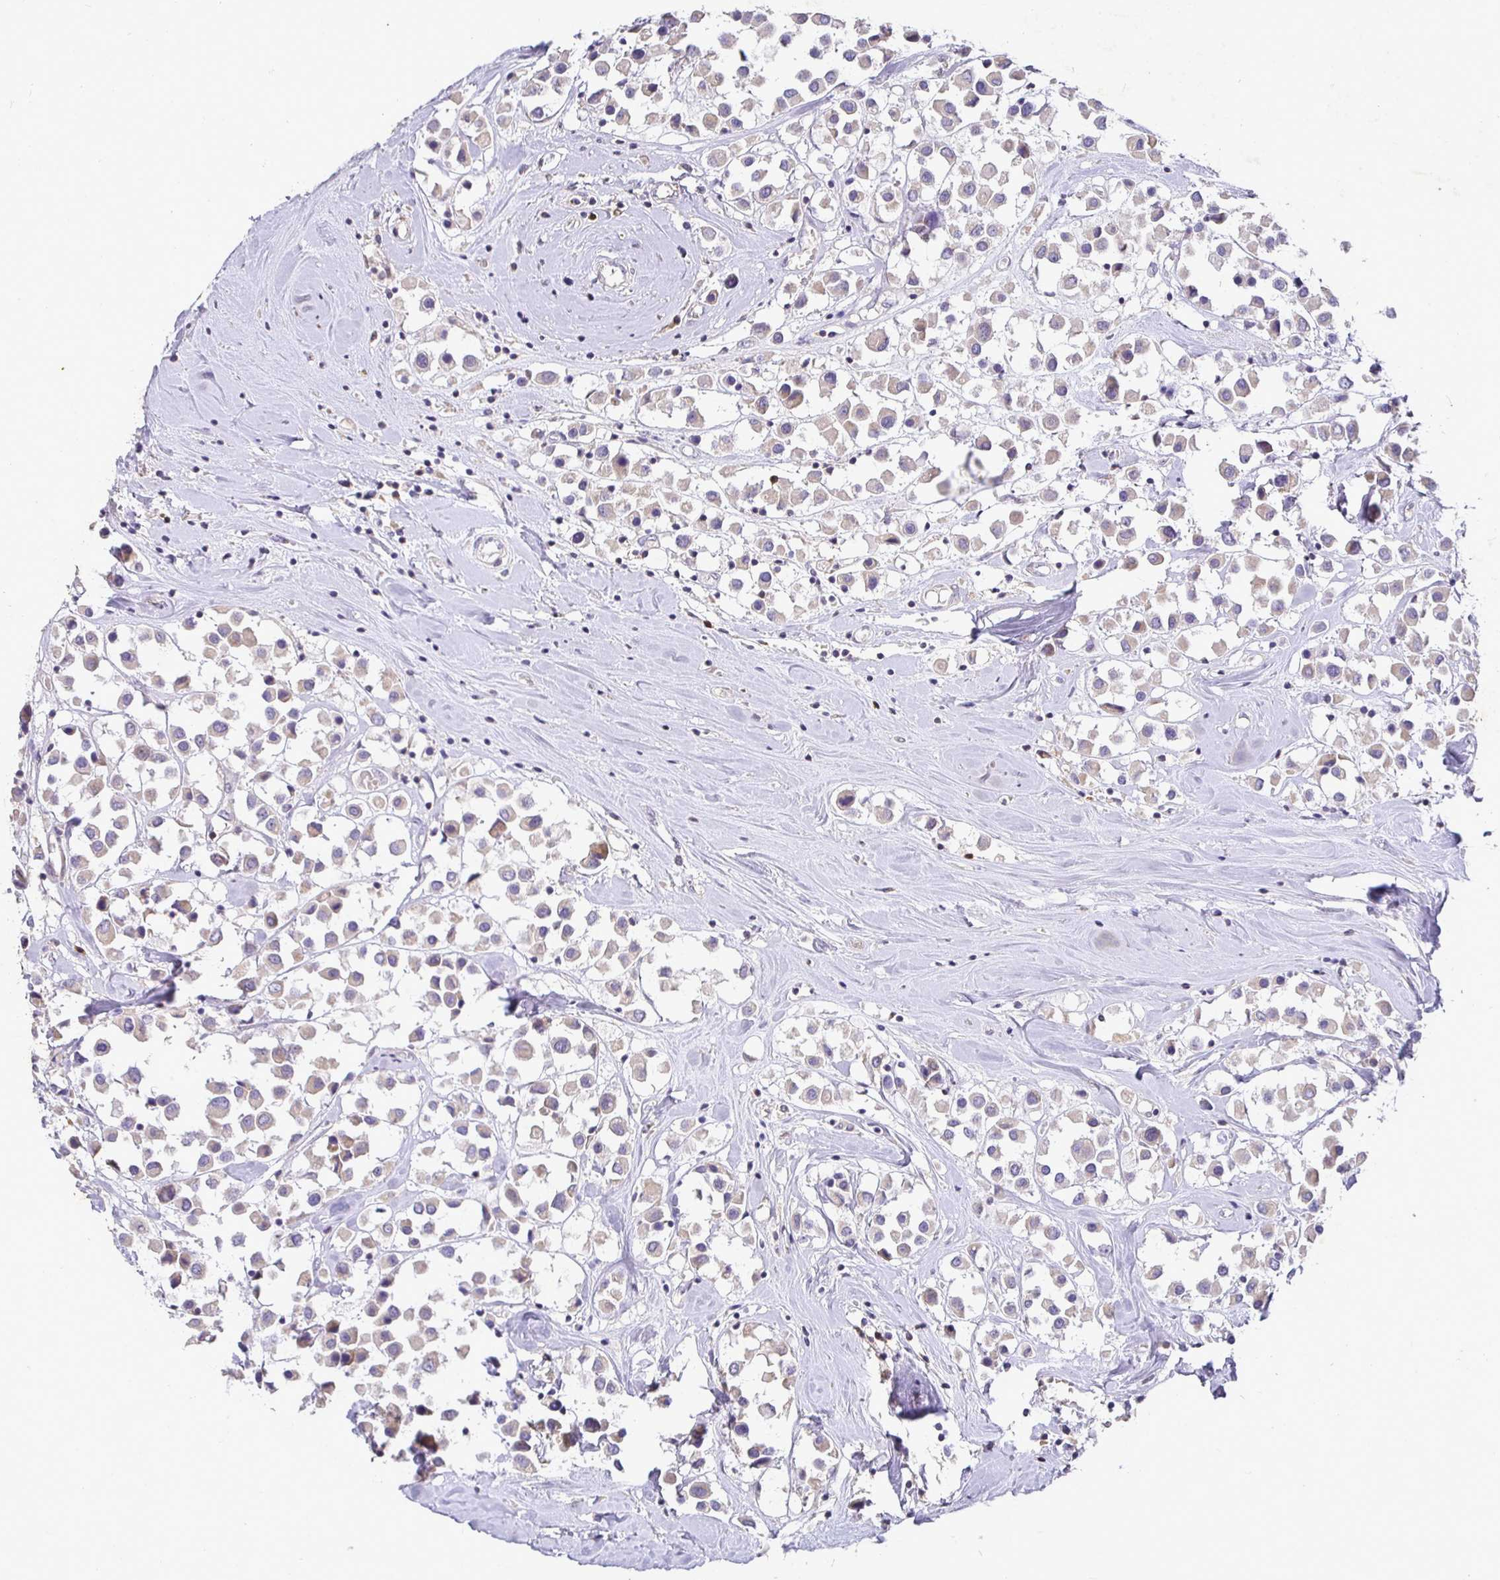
{"staining": {"intensity": "weak", "quantity": "25%-75%", "location": "cytoplasmic/membranous"}, "tissue": "breast cancer", "cell_type": "Tumor cells", "image_type": "cancer", "snomed": [{"axis": "morphology", "description": "Duct carcinoma"}, {"axis": "topography", "description": "Breast"}], "caption": "Weak cytoplasmic/membranous expression is seen in approximately 25%-75% of tumor cells in breast cancer (invasive ductal carcinoma).", "gene": "SHISA4", "patient": {"sex": "female", "age": 61}}